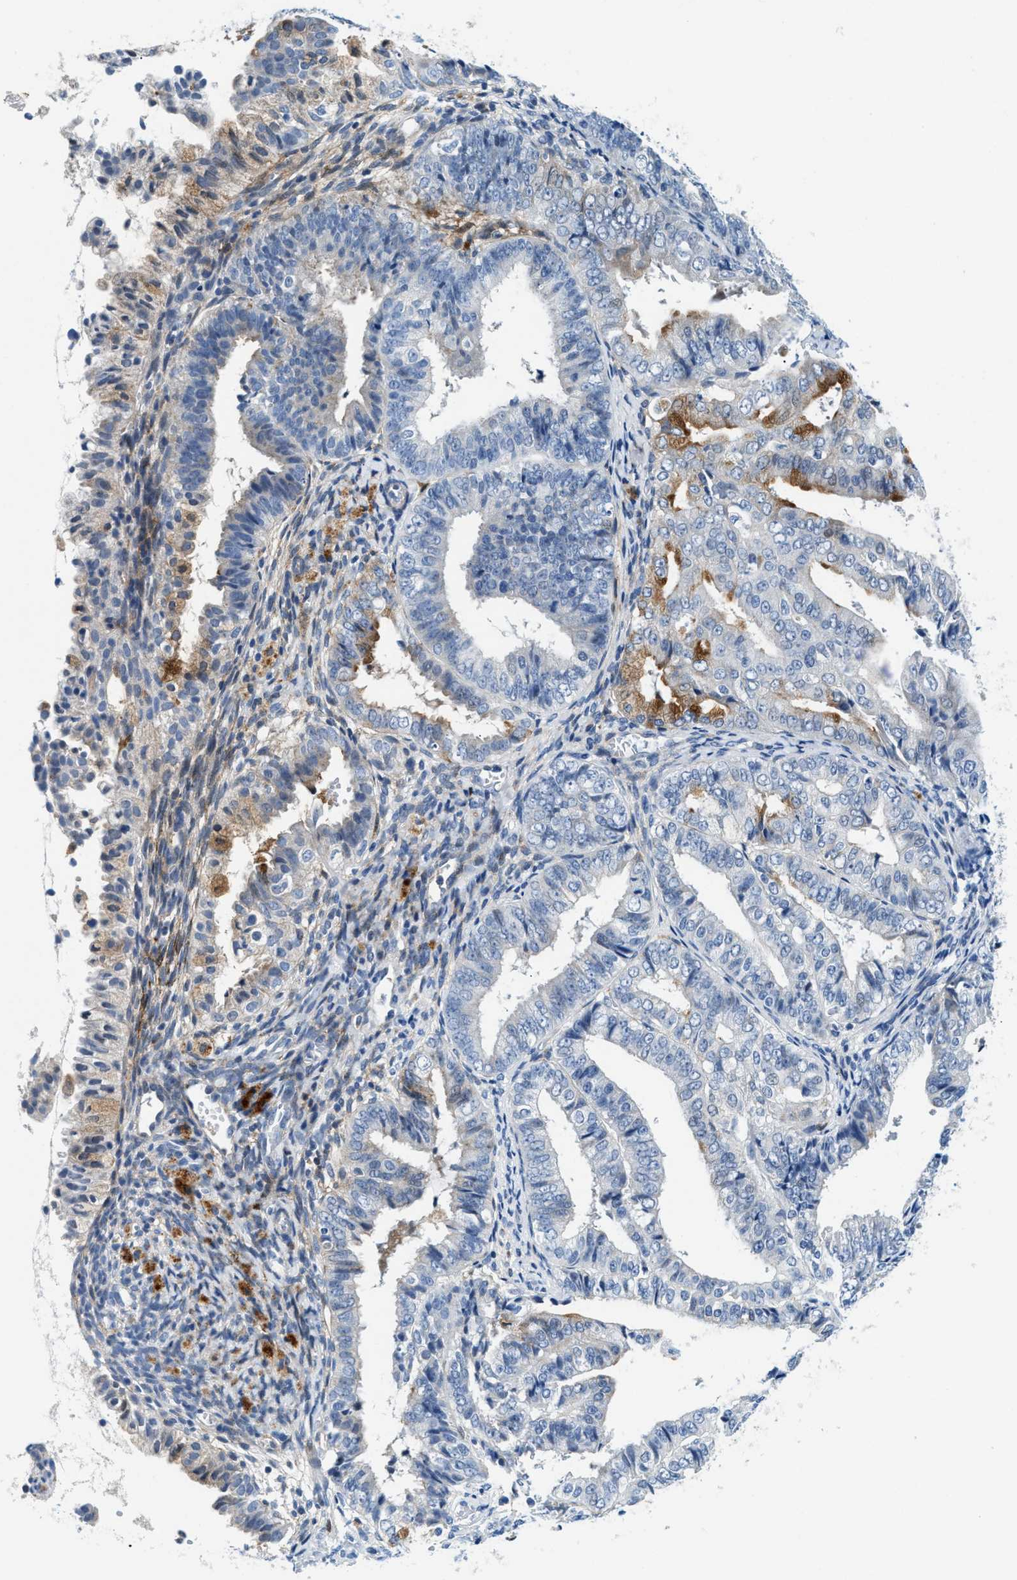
{"staining": {"intensity": "moderate", "quantity": "<25%", "location": "cytoplasmic/membranous"}, "tissue": "endometrial cancer", "cell_type": "Tumor cells", "image_type": "cancer", "snomed": [{"axis": "morphology", "description": "Adenocarcinoma, NOS"}, {"axis": "topography", "description": "Endometrium"}], "caption": "Immunohistochemistry (IHC) (DAB (3,3'-diaminobenzidine)) staining of human adenocarcinoma (endometrial) displays moderate cytoplasmic/membranous protein staining in approximately <25% of tumor cells. The protein is stained brown, and the nuclei are stained in blue (DAB IHC with brightfield microscopy, high magnification).", "gene": "CFB", "patient": {"sex": "female", "age": 63}}